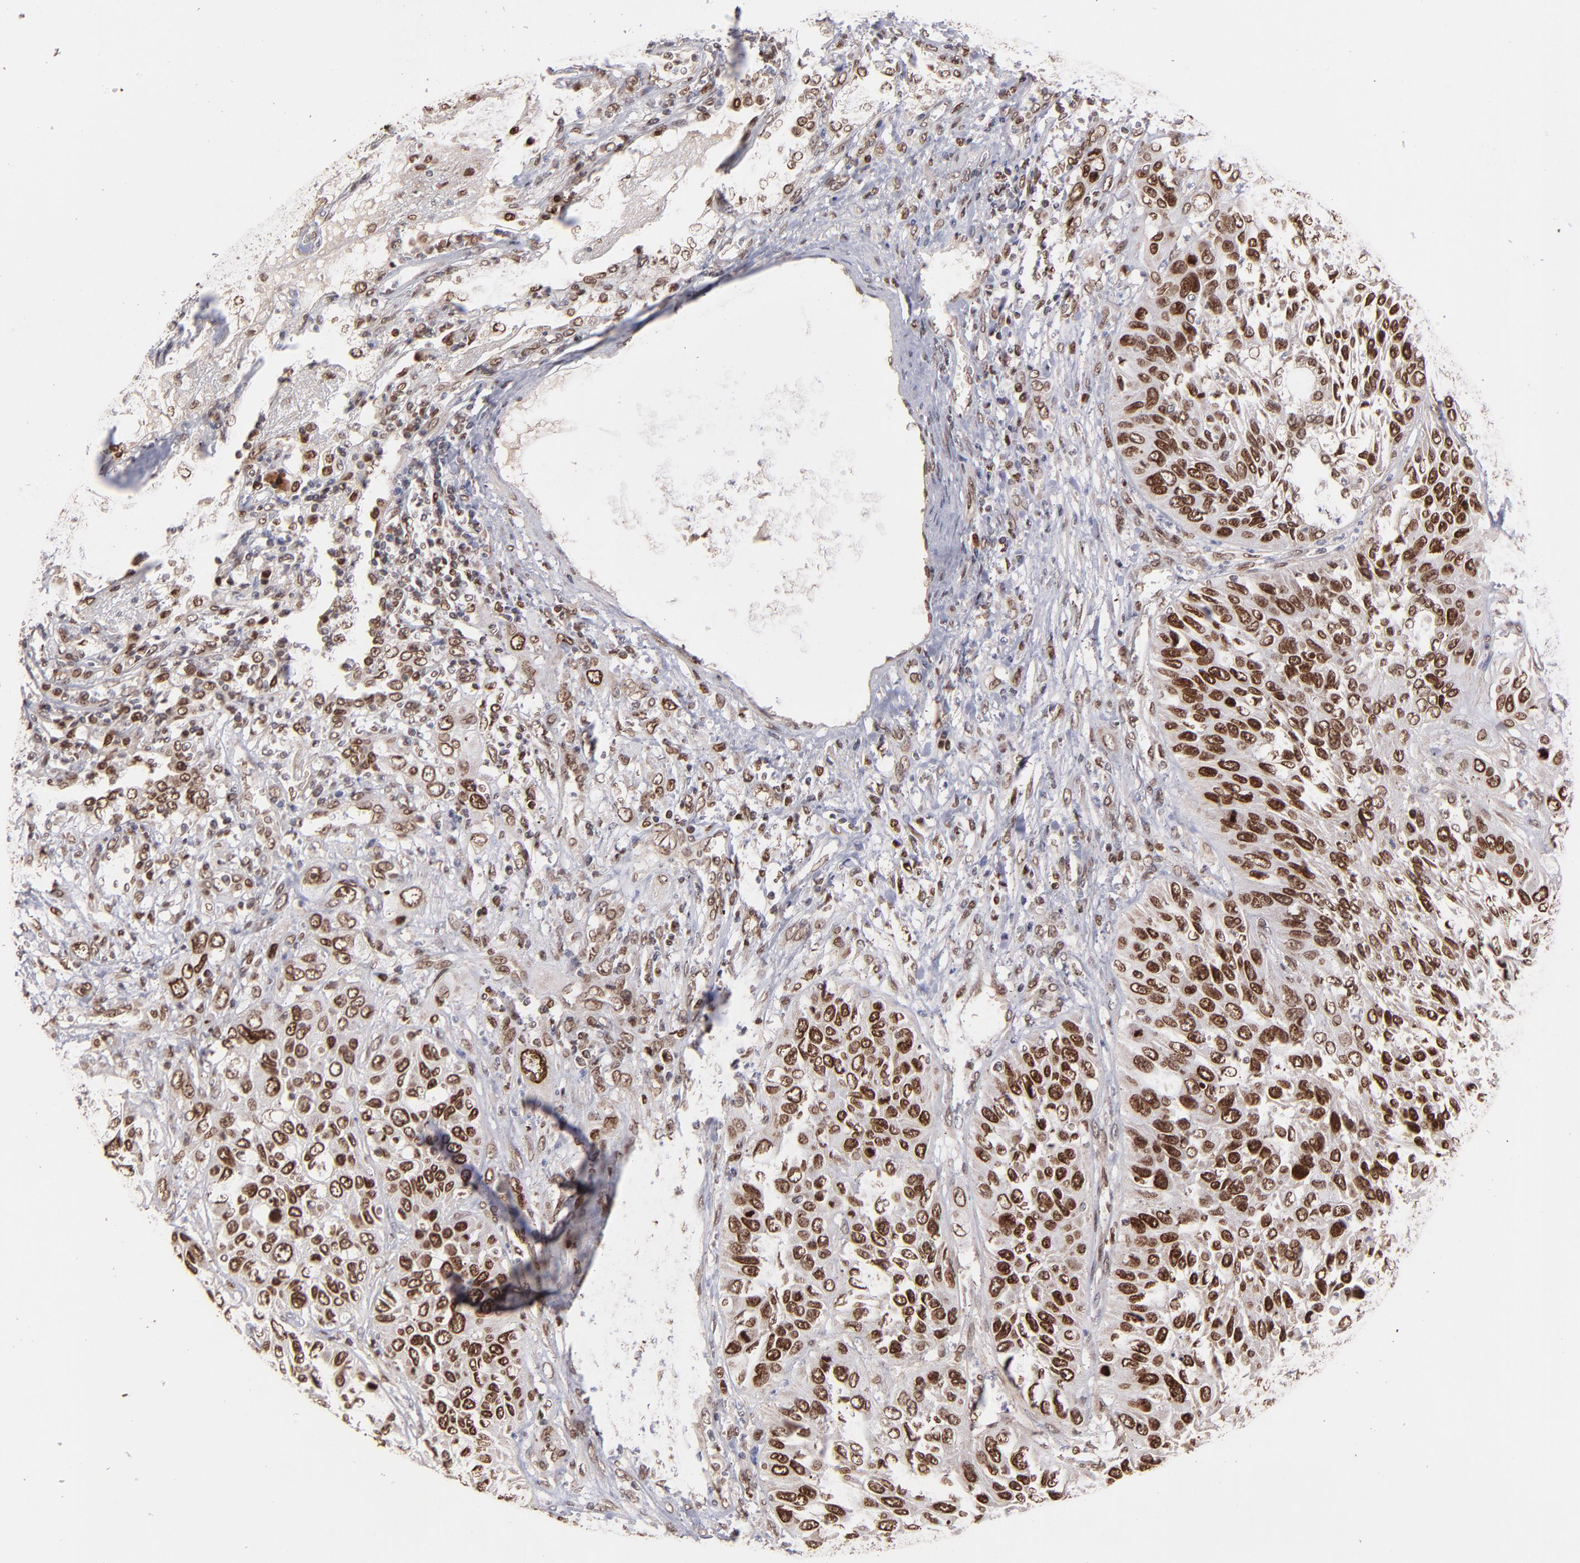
{"staining": {"intensity": "strong", "quantity": ">75%", "location": "cytoplasmic/membranous,nuclear"}, "tissue": "lung cancer", "cell_type": "Tumor cells", "image_type": "cancer", "snomed": [{"axis": "morphology", "description": "Squamous cell carcinoma, NOS"}, {"axis": "topography", "description": "Lung"}], "caption": "Squamous cell carcinoma (lung) stained for a protein (brown) reveals strong cytoplasmic/membranous and nuclear positive expression in about >75% of tumor cells.", "gene": "TOP1MT", "patient": {"sex": "female", "age": 76}}